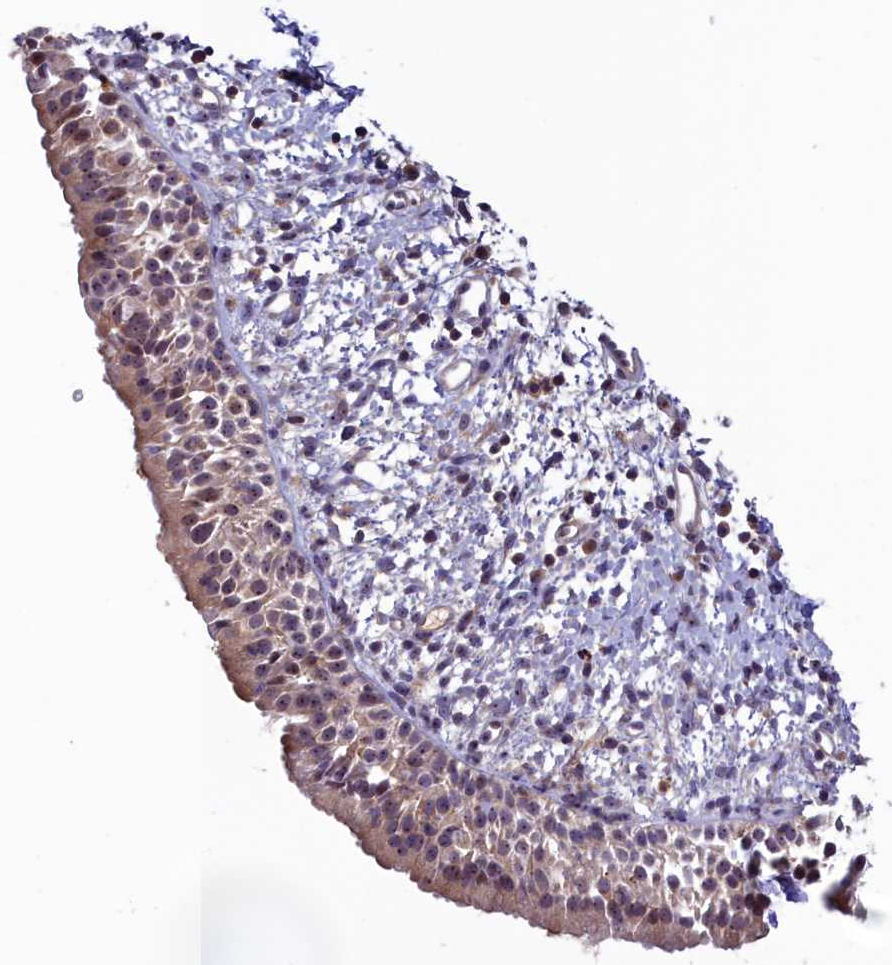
{"staining": {"intensity": "moderate", "quantity": ">75%", "location": "cytoplasmic/membranous,nuclear"}, "tissue": "nasopharynx", "cell_type": "Respiratory epithelial cells", "image_type": "normal", "snomed": [{"axis": "morphology", "description": "Normal tissue, NOS"}, {"axis": "topography", "description": "Nasopharynx"}], "caption": "A medium amount of moderate cytoplasmic/membranous,nuclear expression is identified in approximately >75% of respiratory epithelial cells in benign nasopharynx.", "gene": "NEURL4", "patient": {"sex": "male", "age": 22}}